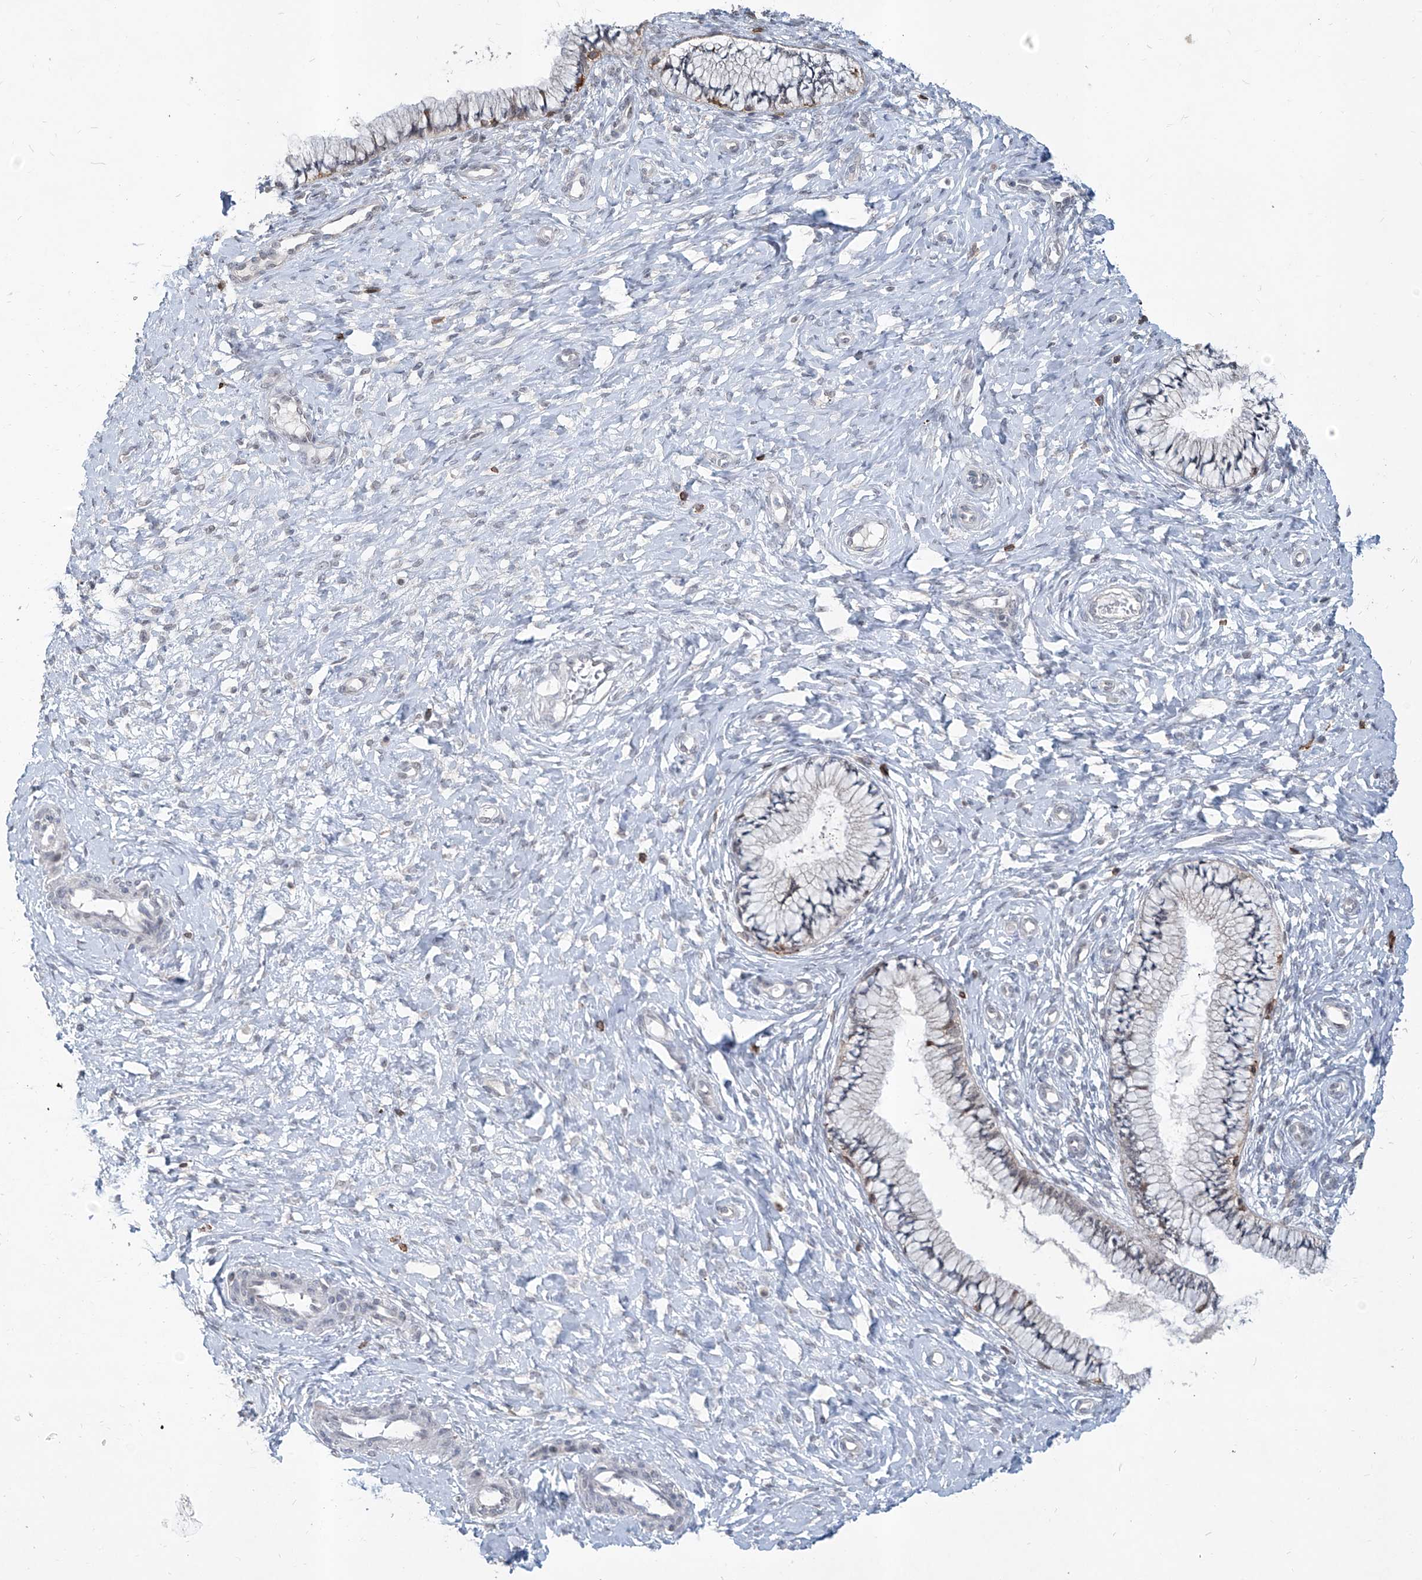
{"staining": {"intensity": "weak", "quantity": "<25%", "location": "cytoplasmic/membranous"}, "tissue": "cervix", "cell_type": "Glandular cells", "image_type": "normal", "snomed": [{"axis": "morphology", "description": "Normal tissue, NOS"}, {"axis": "topography", "description": "Cervix"}], "caption": "Immunohistochemical staining of benign cervix reveals no significant expression in glandular cells.", "gene": "ZBTB48", "patient": {"sex": "female", "age": 36}}